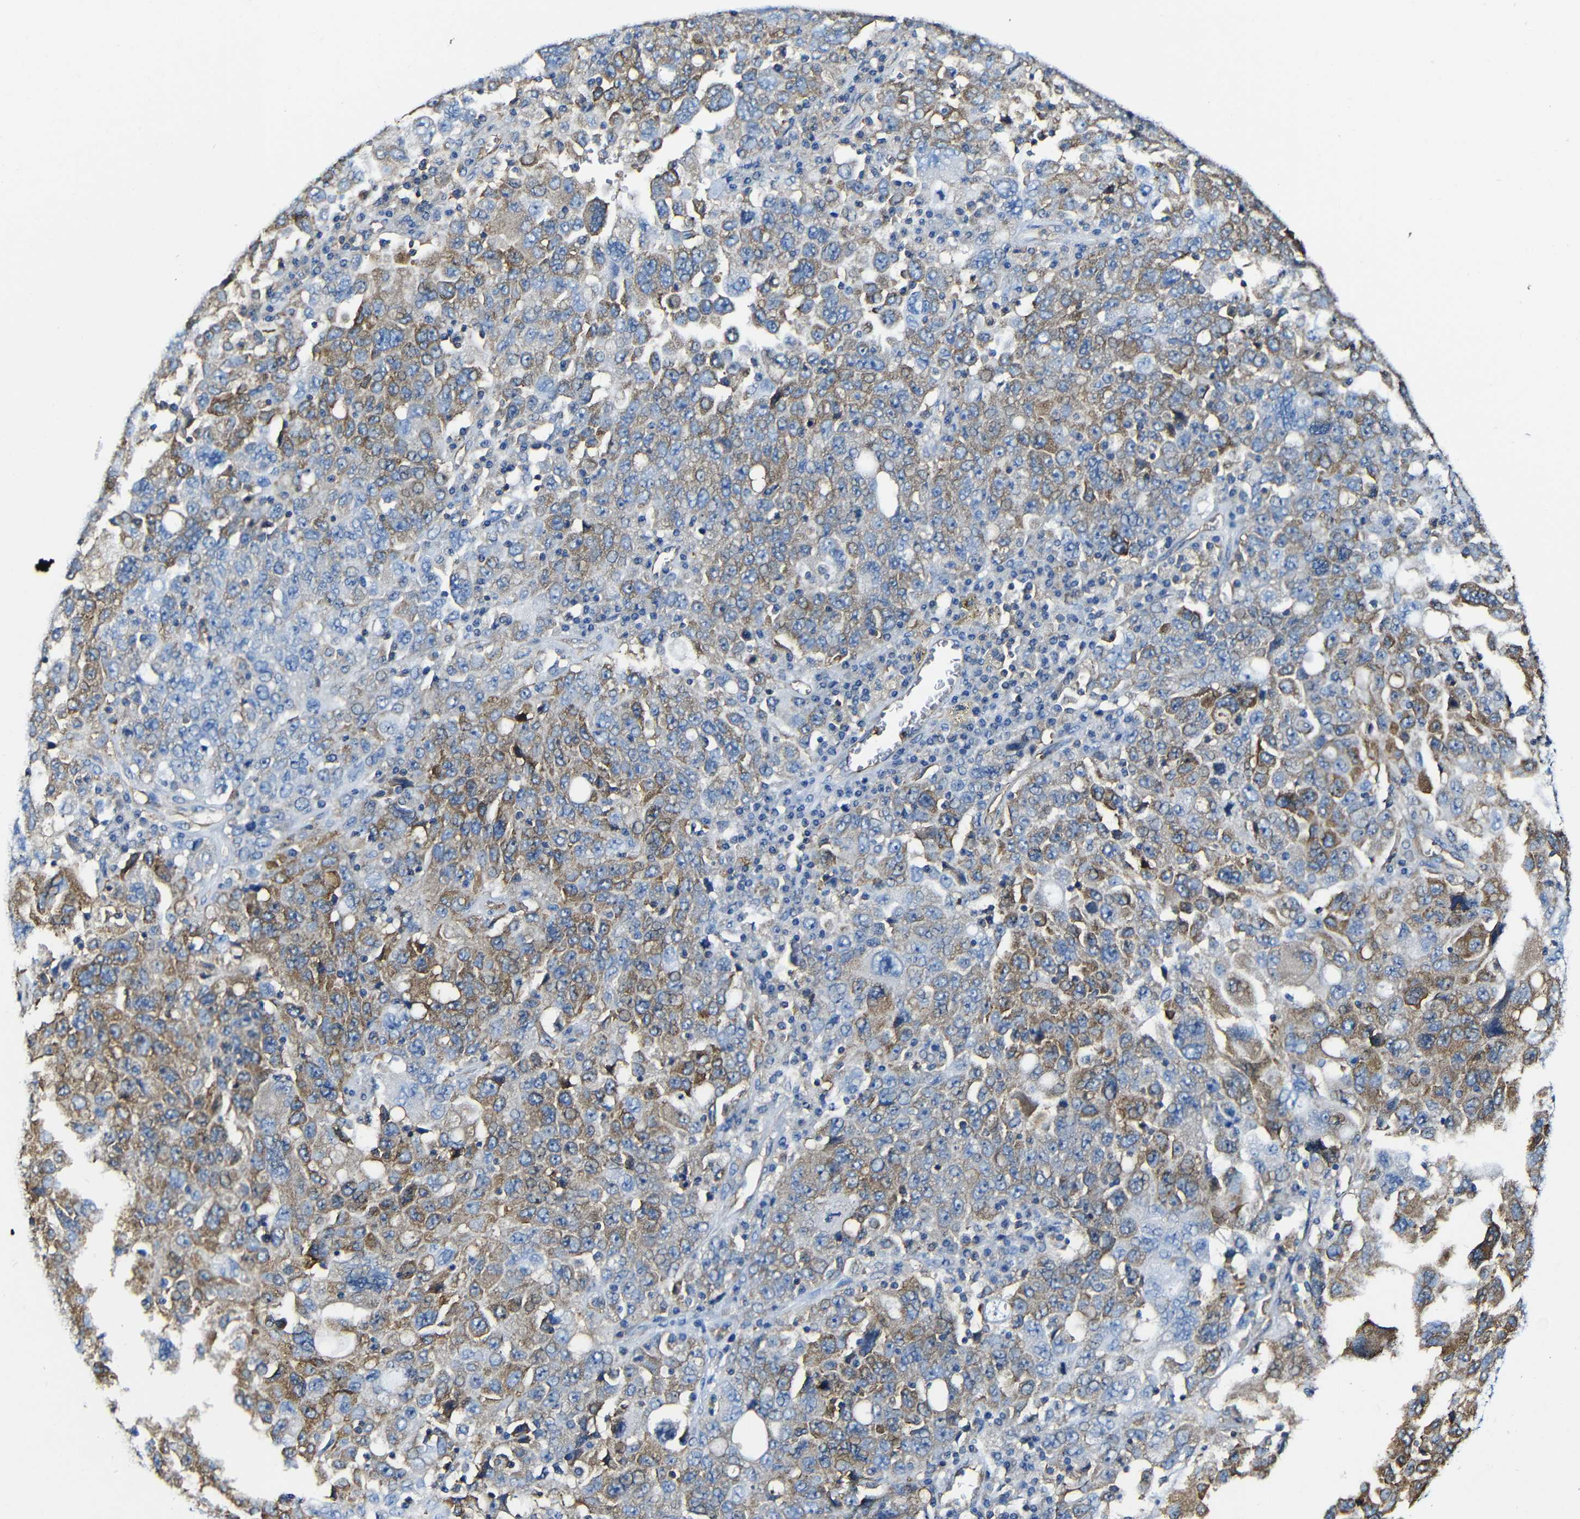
{"staining": {"intensity": "moderate", "quantity": "25%-75%", "location": "cytoplasmic/membranous"}, "tissue": "ovarian cancer", "cell_type": "Tumor cells", "image_type": "cancer", "snomed": [{"axis": "morphology", "description": "Carcinoma, endometroid"}, {"axis": "topography", "description": "Ovary"}], "caption": "Ovarian cancer stained for a protein (brown) demonstrates moderate cytoplasmic/membranous positive expression in approximately 25%-75% of tumor cells.", "gene": "MSN", "patient": {"sex": "female", "age": 62}}